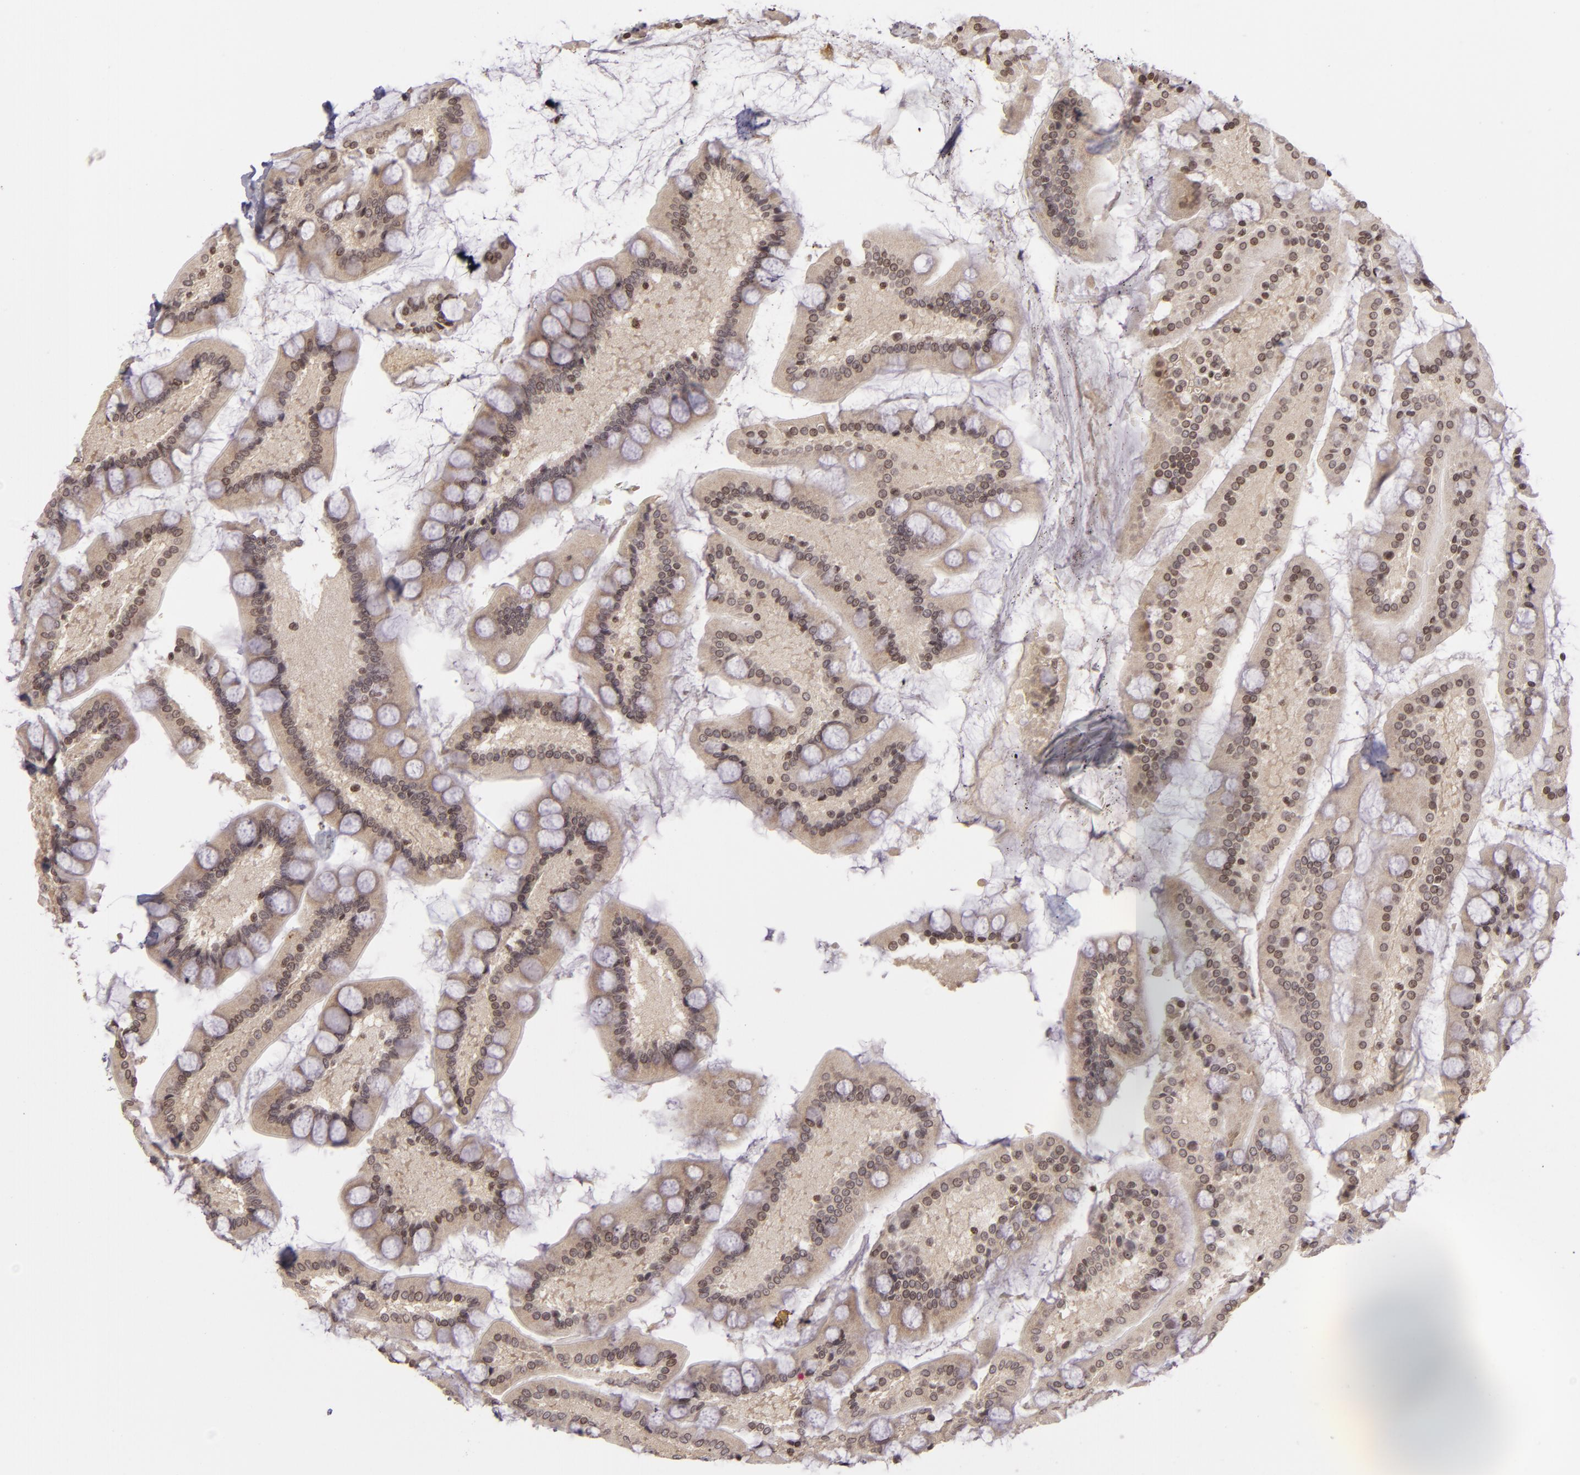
{"staining": {"intensity": "weak", "quantity": "<25%", "location": "nuclear"}, "tissue": "small intestine", "cell_type": "Glandular cells", "image_type": "normal", "snomed": [{"axis": "morphology", "description": "Normal tissue, NOS"}, {"axis": "topography", "description": "Small intestine"}], "caption": "Immunohistochemistry of unremarkable small intestine demonstrates no expression in glandular cells.", "gene": "AKAP6", "patient": {"sex": "male", "age": 41}}